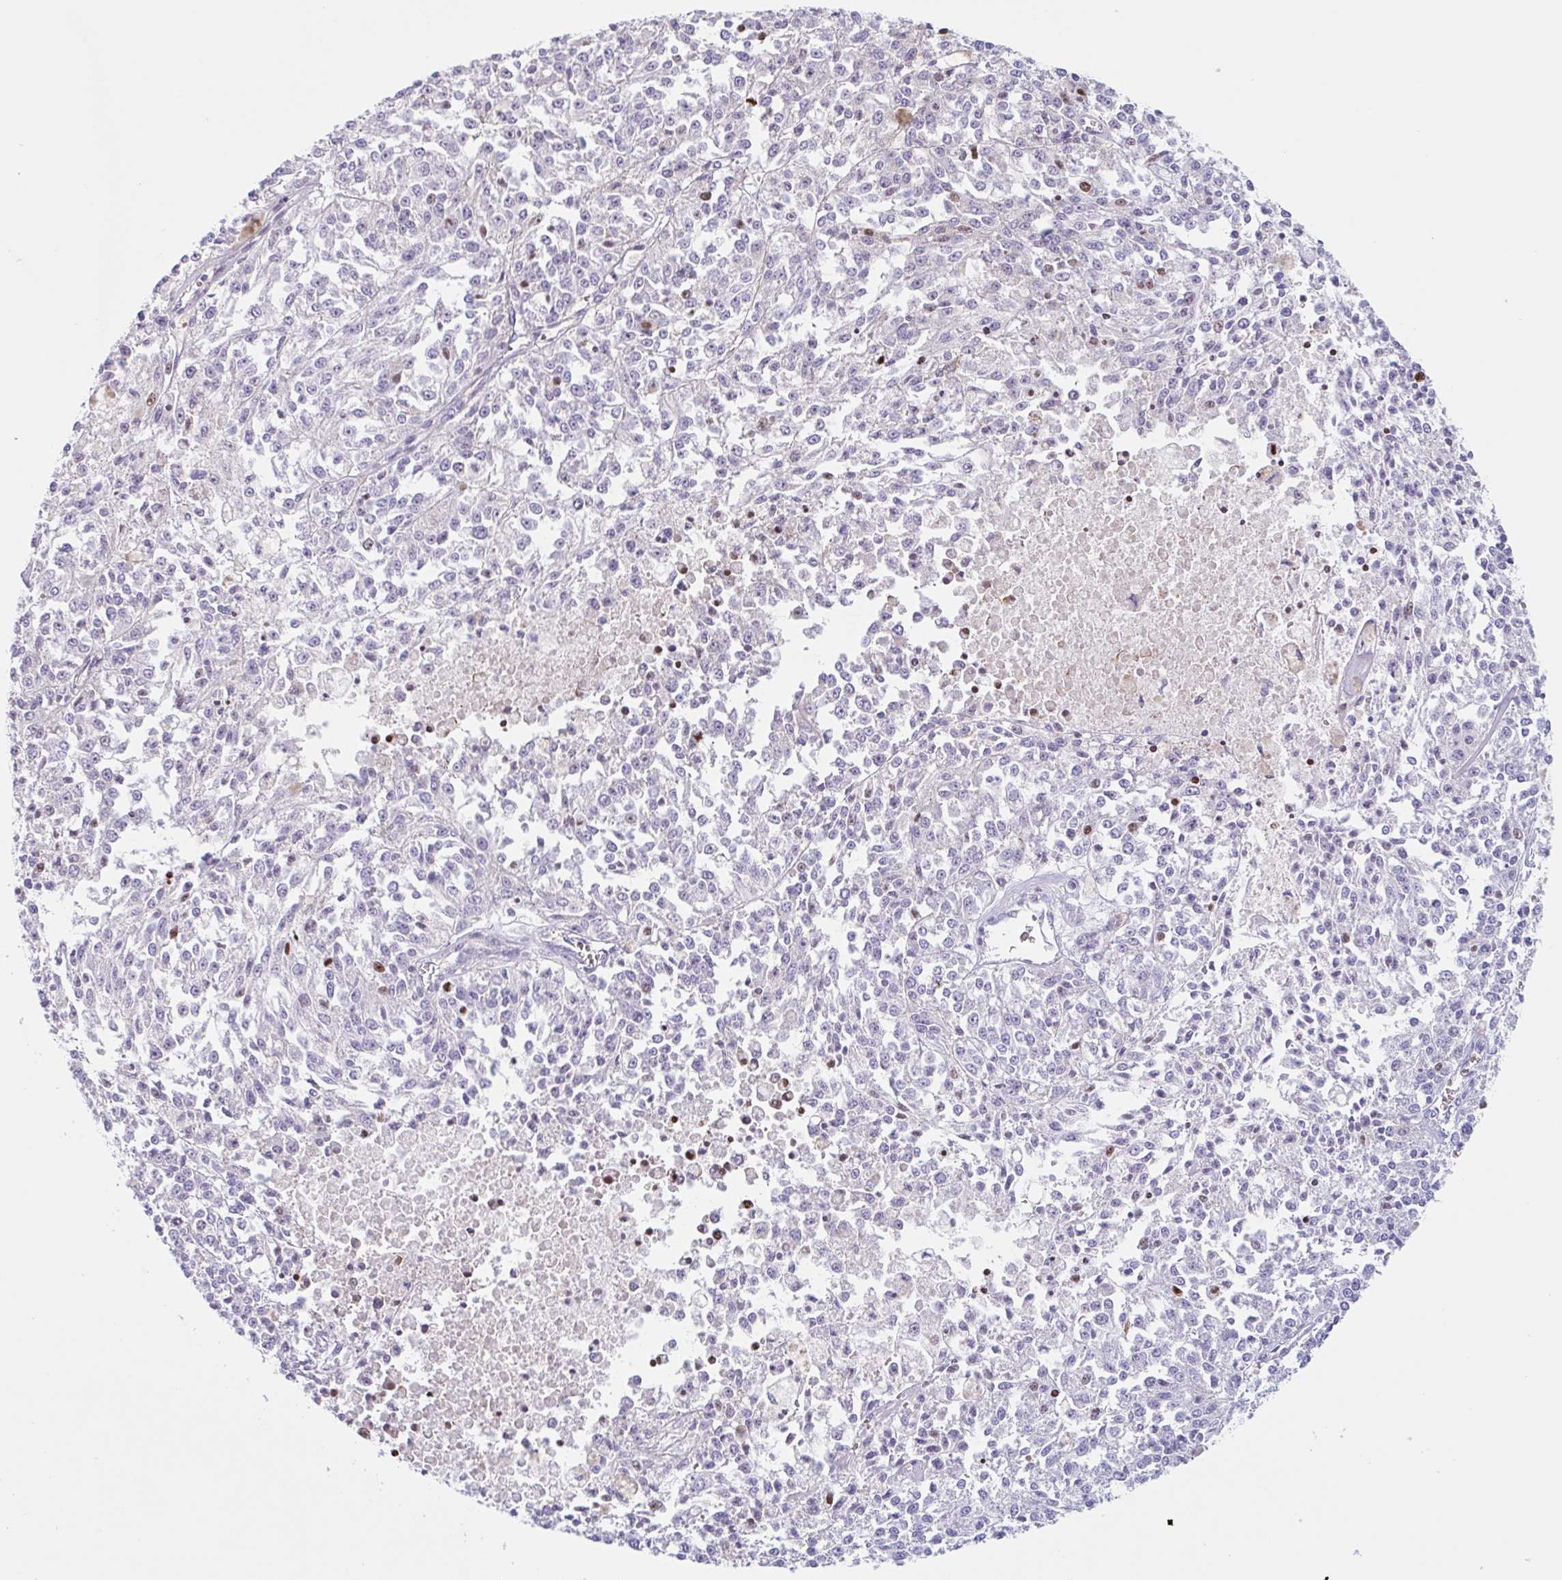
{"staining": {"intensity": "negative", "quantity": "none", "location": "none"}, "tissue": "melanoma", "cell_type": "Tumor cells", "image_type": "cancer", "snomed": [{"axis": "morphology", "description": "Malignant melanoma, NOS"}, {"axis": "topography", "description": "Skin"}], "caption": "The IHC histopathology image has no significant expression in tumor cells of melanoma tissue. The staining was performed using DAB (3,3'-diaminobenzidine) to visualize the protein expression in brown, while the nuclei were stained in blue with hematoxylin (Magnification: 20x).", "gene": "MYH10", "patient": {"sex": "female", "age": 64}}